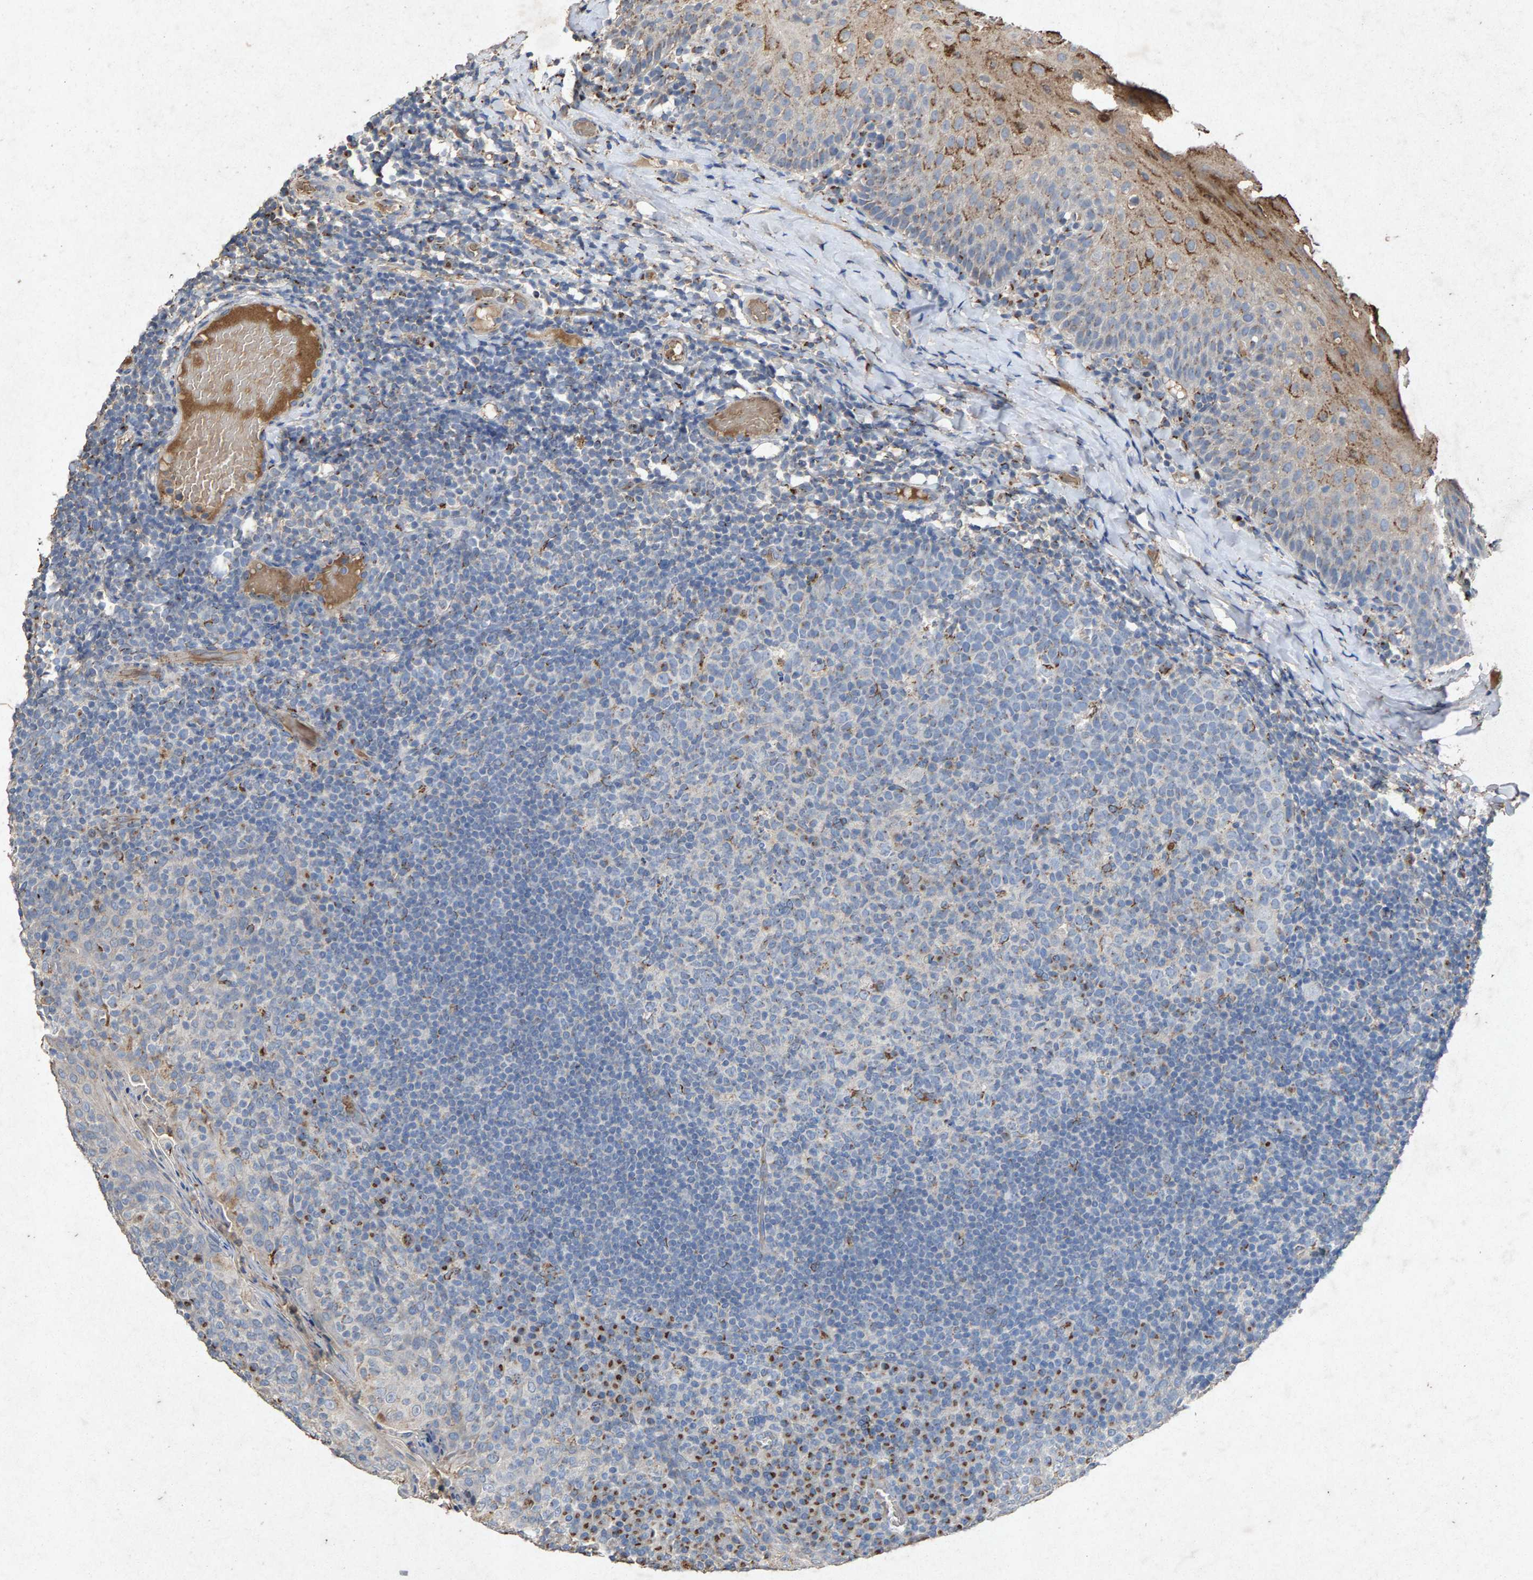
{"staining": {"intensity": "moderate", "quantity": "<25%", "location": "cytoplasmic/membranous"}, "tissue": "tonsil", "cell_type": "Germinal center cells", "image_type": "normal", "snomed": [{"axis": "morphology", "description": "Normal tissue, NOS"}, {"axis": "topography", "description": "Tonsil"}], "caption": "This is a photomicrograph of immunohistochemistry staining of unremarkable tonsil, which shows moderate staining in the cytoplasmic/membranous of germinal center cells.", "gene": "MAN2A1", "patient": {"sex": "female", "age": 19}}